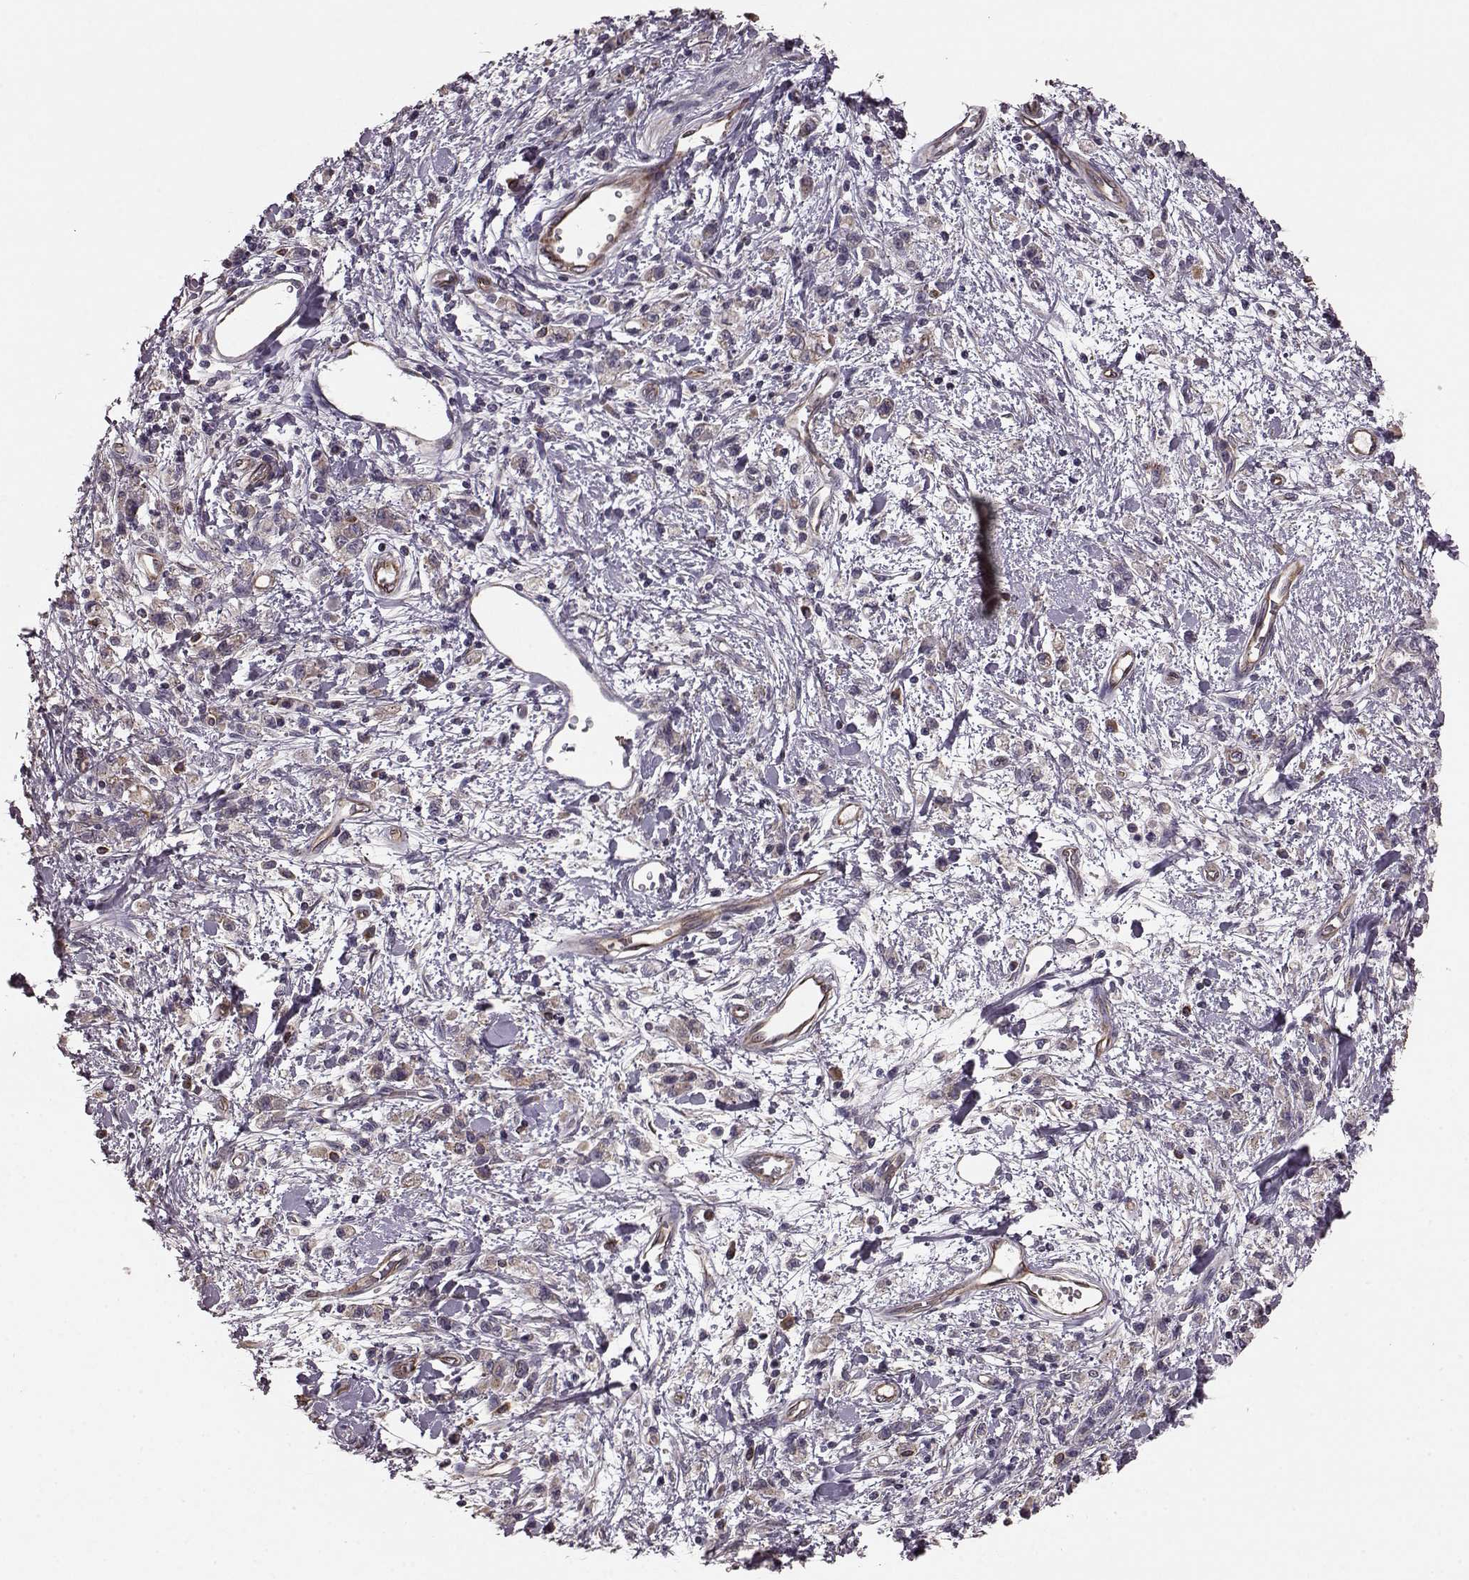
{"staining": {"intensity": "negative", "quantity": "none", "location": "none"}, "tissue": "stomach cancer", "cell_type": "Tumor cells", "image_type": "cancer", "snomed": [{"axis": "morphology", "description": "Adenocarcinoma, NOS"}, {"axis": "topography", "description": "Stomach"}], "caption": "Stomach cancer (adenocarcinoma) stained for a protein using immunohistochemistry (IHC) displays no staining tumor cells.", "gene": "NTF3", "patient": {"sex": "male", "age": 77}}